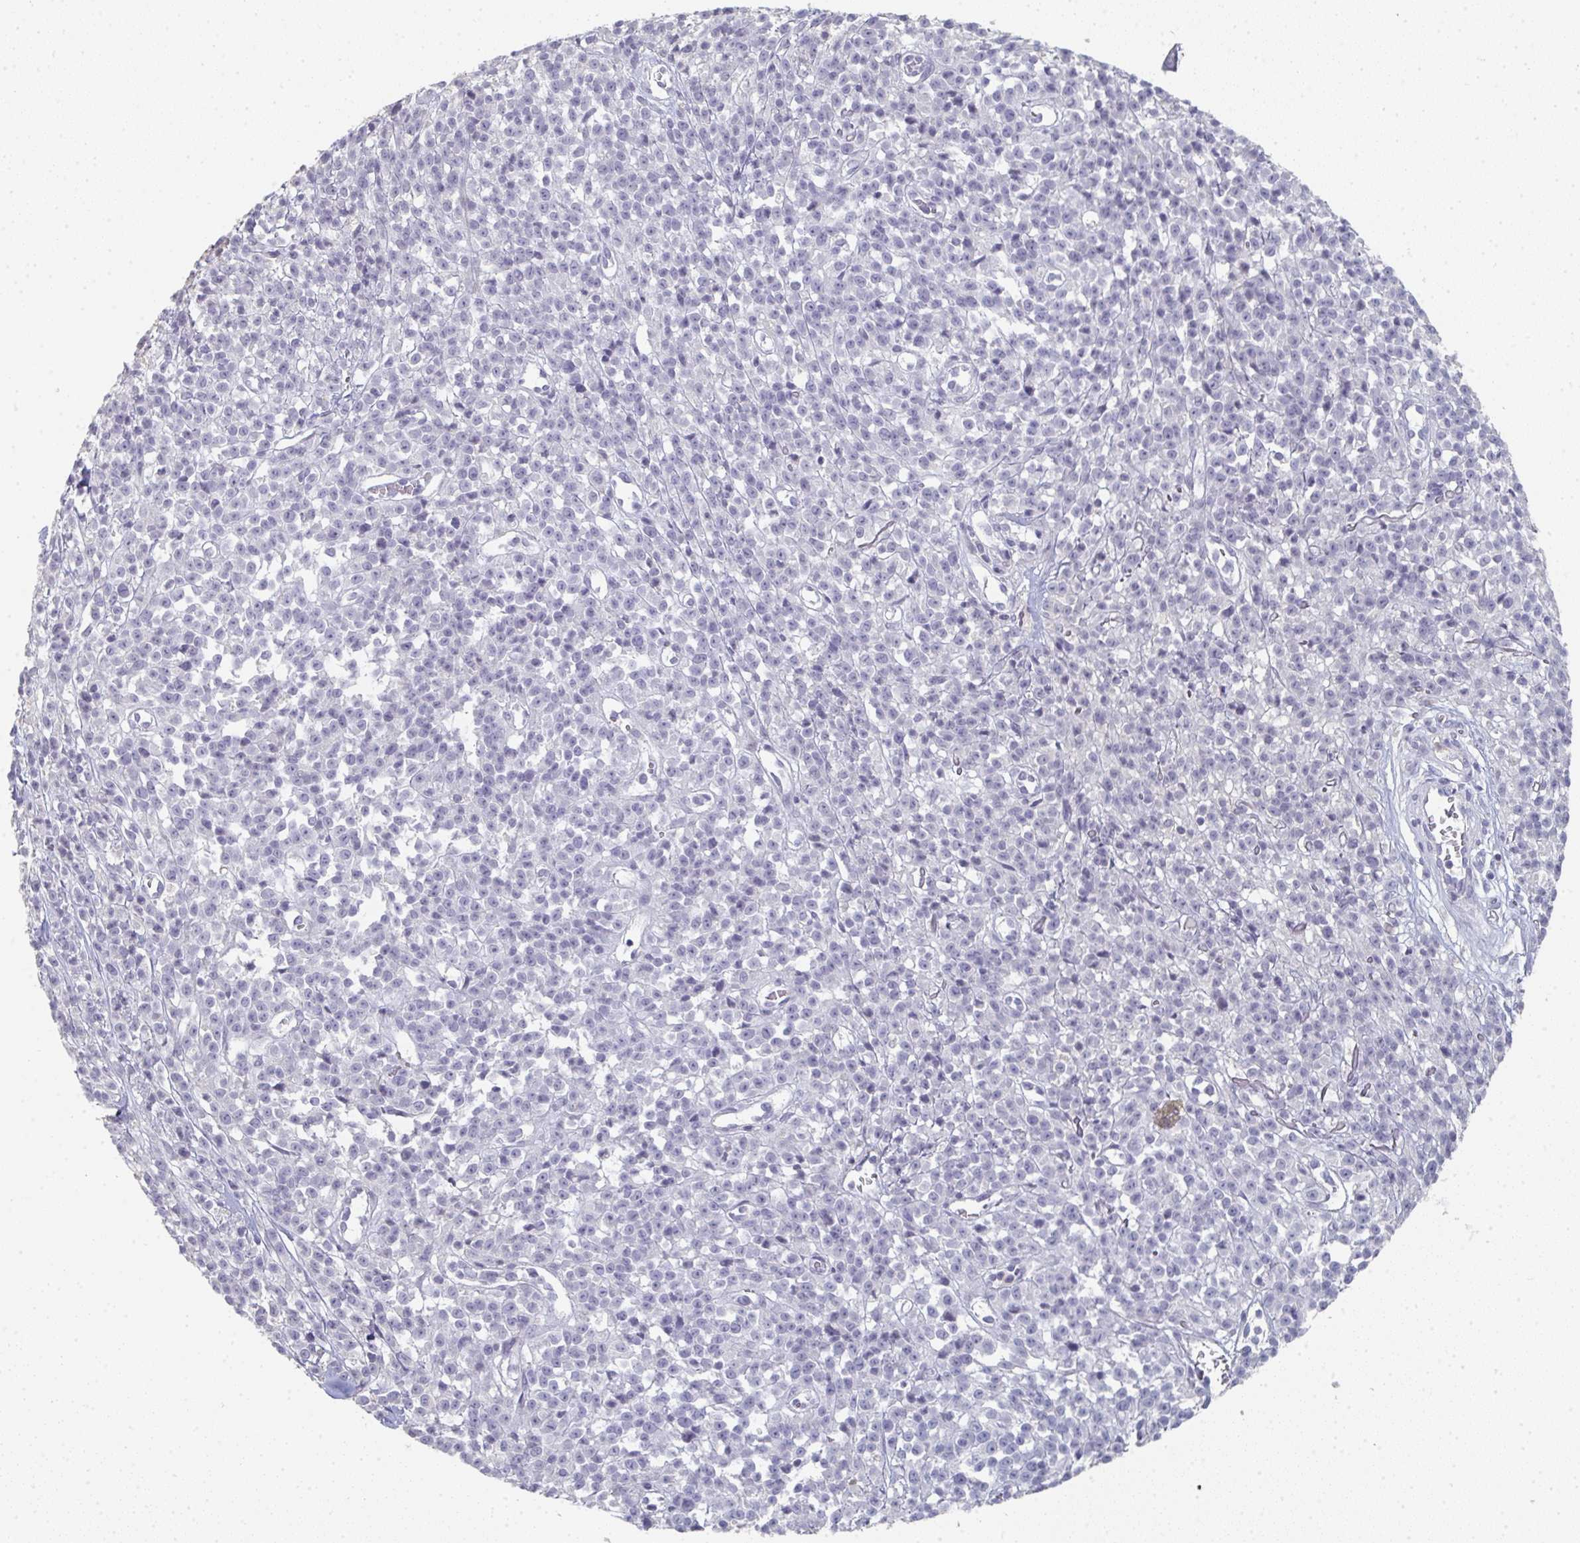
{"staining": {"intensity": "negative", "quantity": "none", "location": "none"}, "tissue": "melanoma", "cell_type": "Tumor cells", "image_type": "cancer", "snomed": [{"axis": "morphology", "description": "Malignant melanoma, NOS"}, {"axis": "topography", "description": "Skin"}, {"axis": "topography", "description": "Skin of trunk"}], "caption": "Tumor cells are negative for brown protein staining in melanoma.", "gene": "A1CF", "patient": {"sex": "male", "age": 74}}